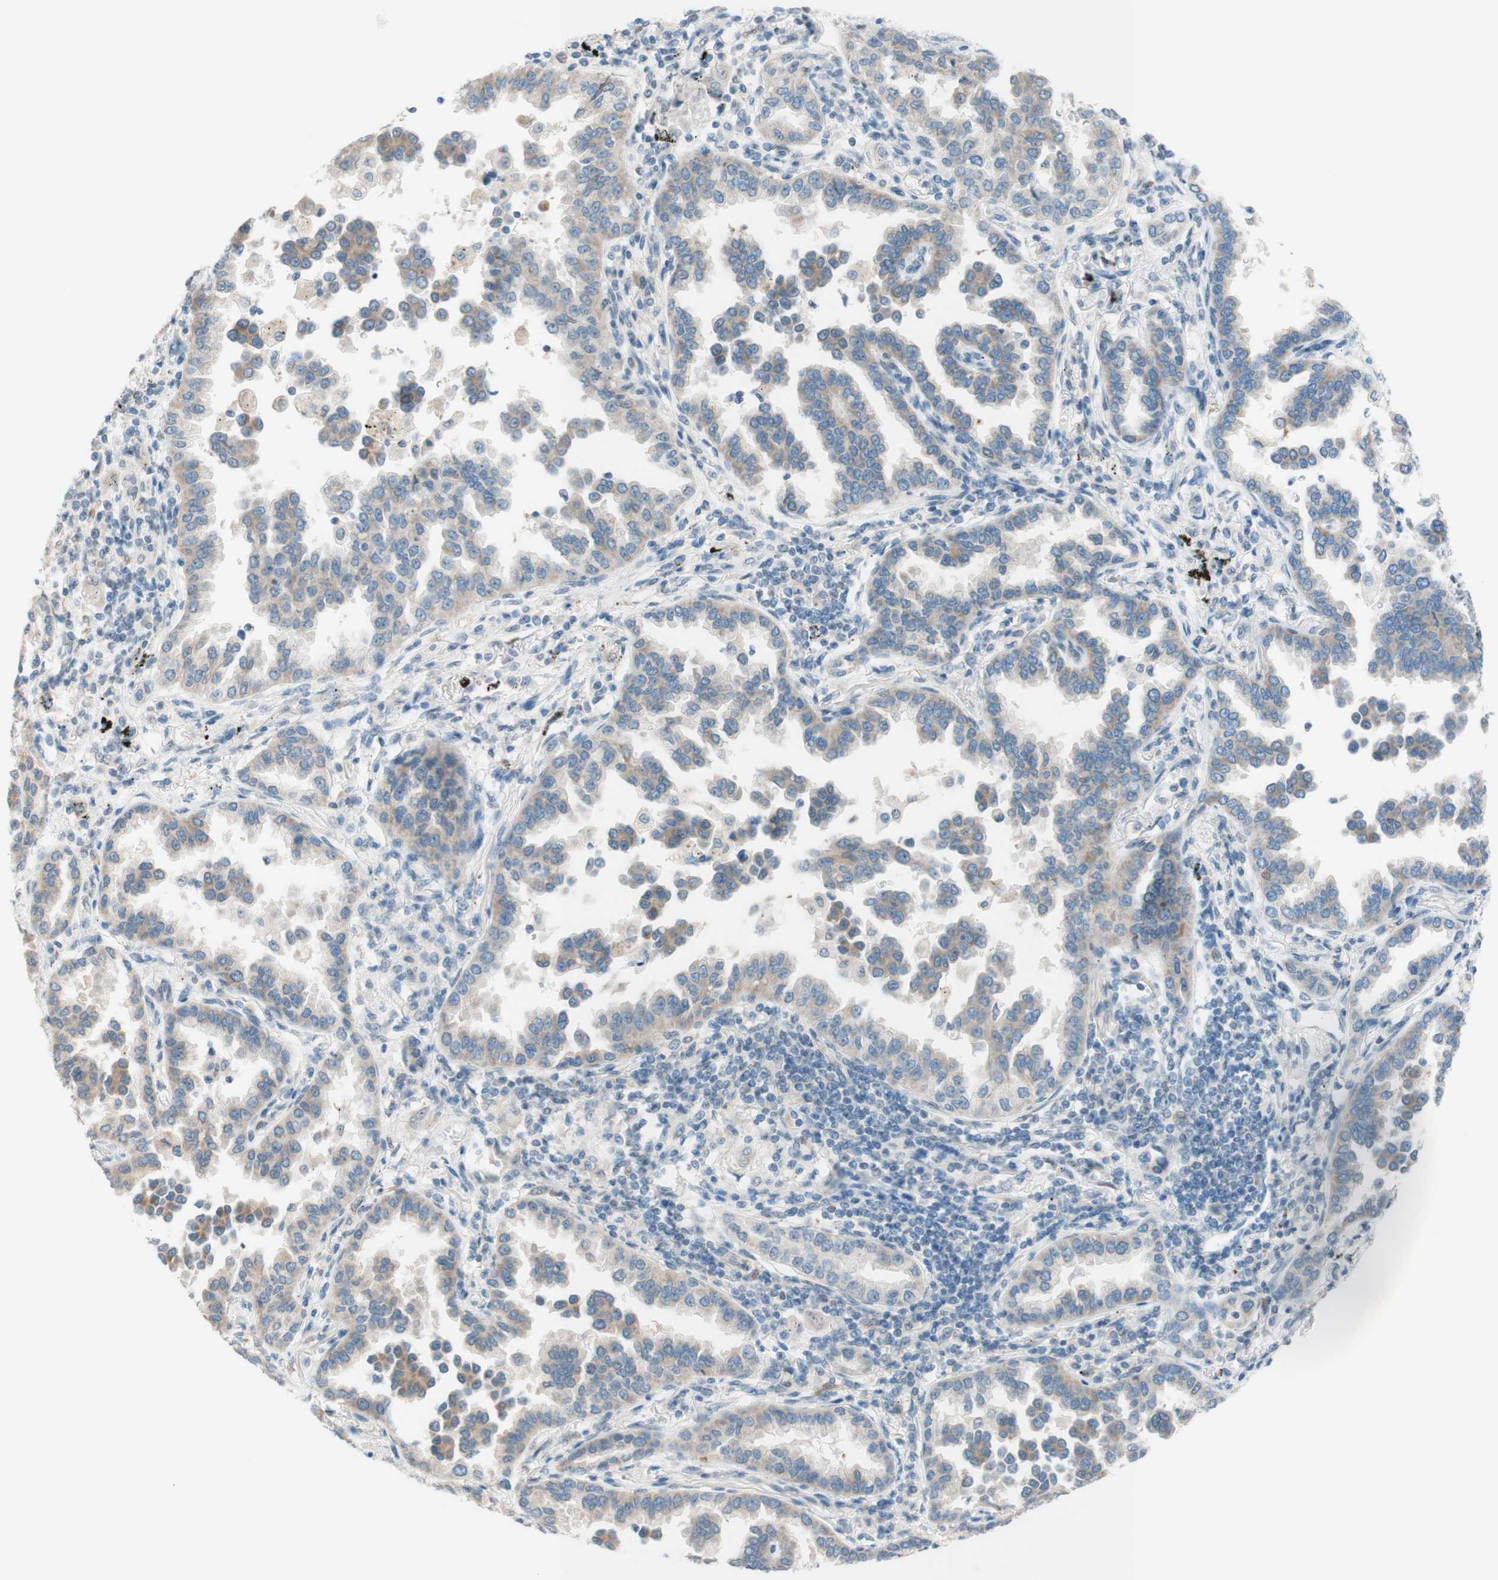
{"staining": {"intensity": "weak", "quantity": "25%-75%", "location": "cytoplasmic/membranous"}, "tissue": "lung cancer", "cell_type": "Tumor cells", "image_type": "cancer", "snomed": [{"axis": "morphology", "description": "Normal tissue, NOS"}, {"axis": "morphology", "description": "Adenocarcinoma, NOS"}, {"axis": "topography", "description": "Lung"}], "caption": "Protein staining by immunohistochemistry displays weak cytoplasmic/membranous expression in approximately 25%-75% of tumor cells in adenocarcinoma (lung).", "gene": "JPH1", "patient": {"sex": "male", "age": 59}}